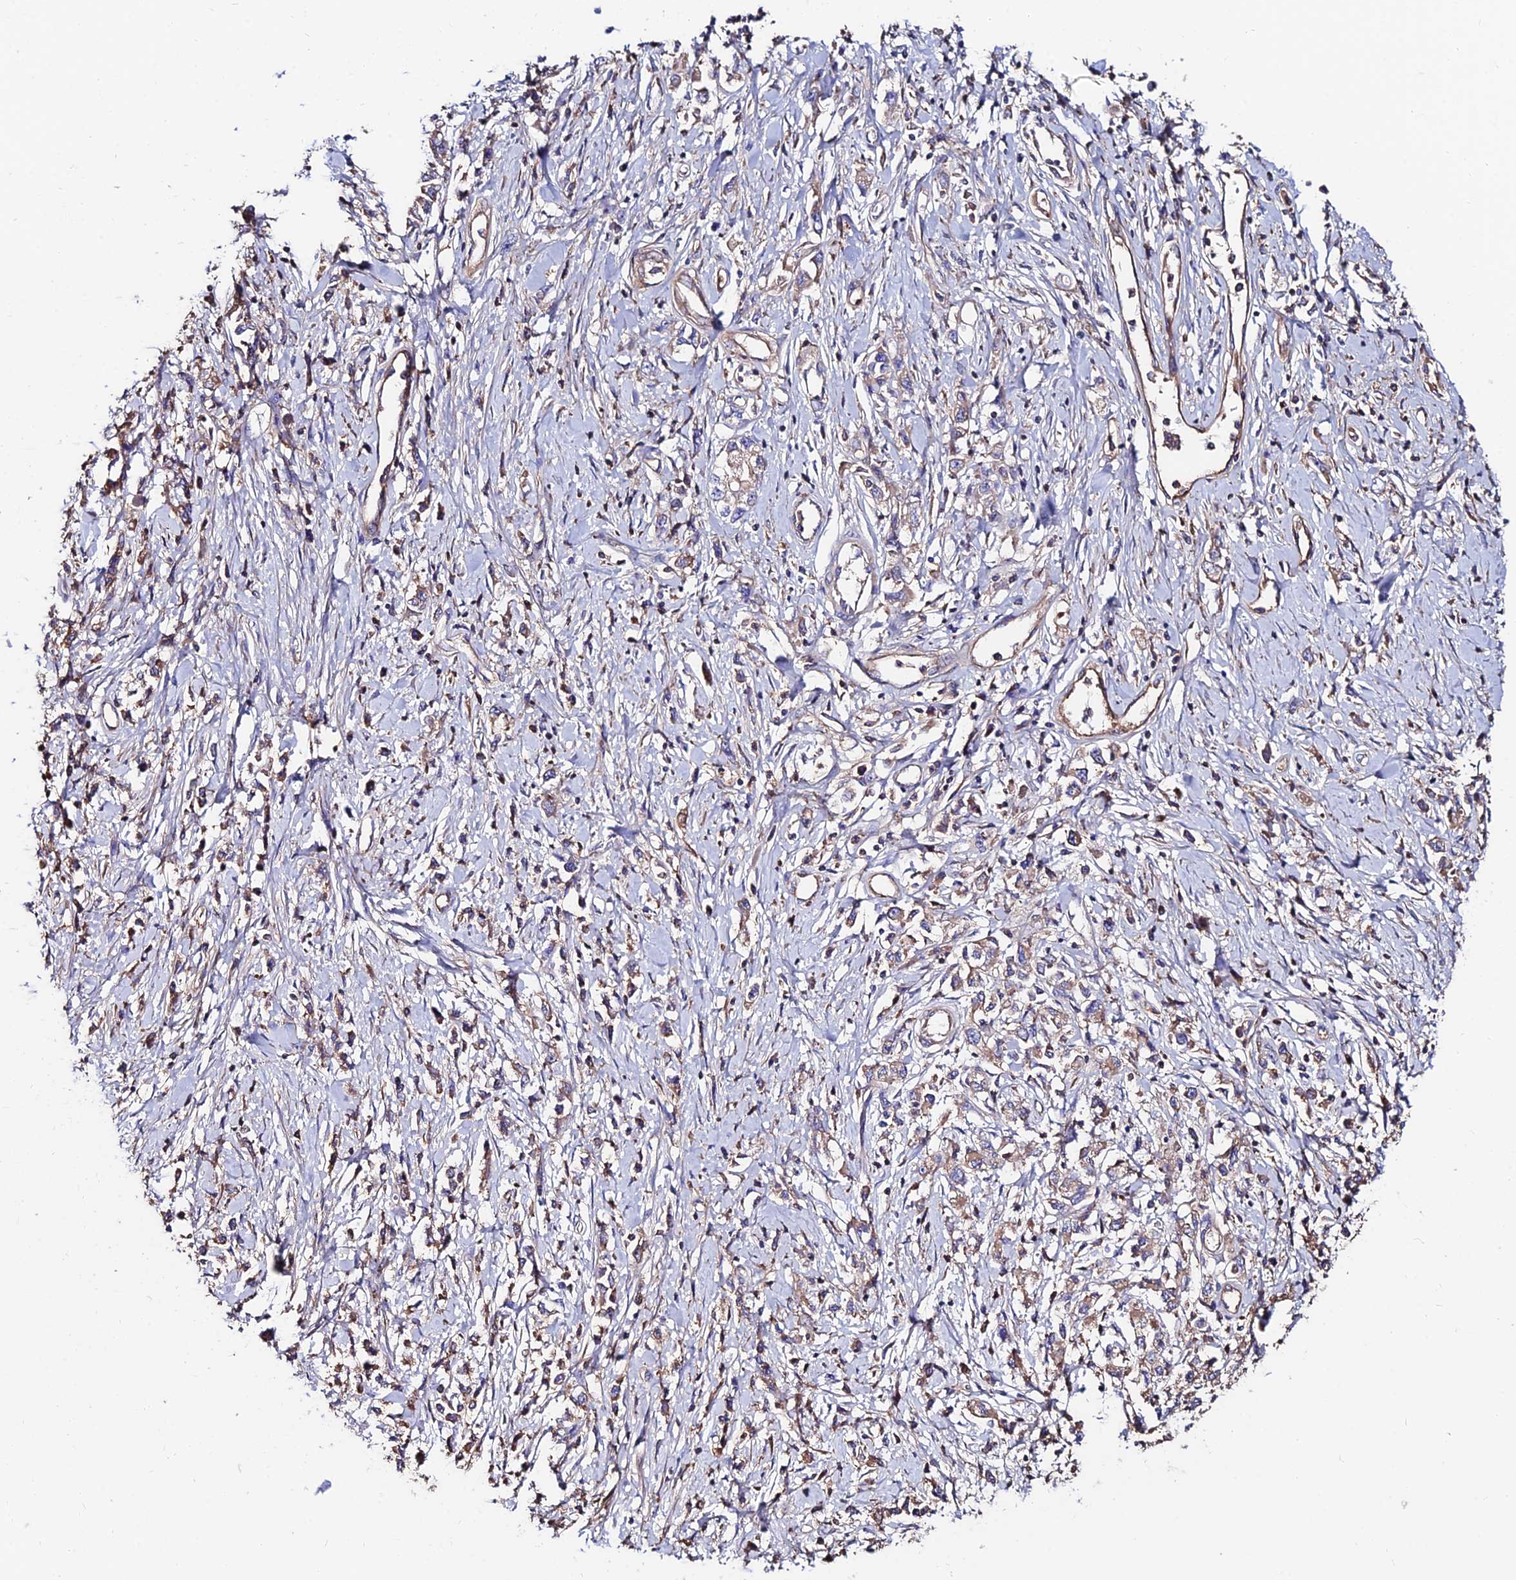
{"staining": {"intensity": "weak", "quantity": "<25%", "location": "cytoplasmic/membranous"}, "tissue": "stomach cancer", "cell_type": "Tumor cells", "image_type": "cancer", "snomed": [{"axis": "morphology", "description": "Adenocarcinoma, NOS"}, {"axis": "topography", "description": "Stomach"}], "caption": "Image shows no significant protein positivity in tumor cells of stomach cancer.", "gene": "SLC25A16", "patient": {"sex": "female", "age": 76}}